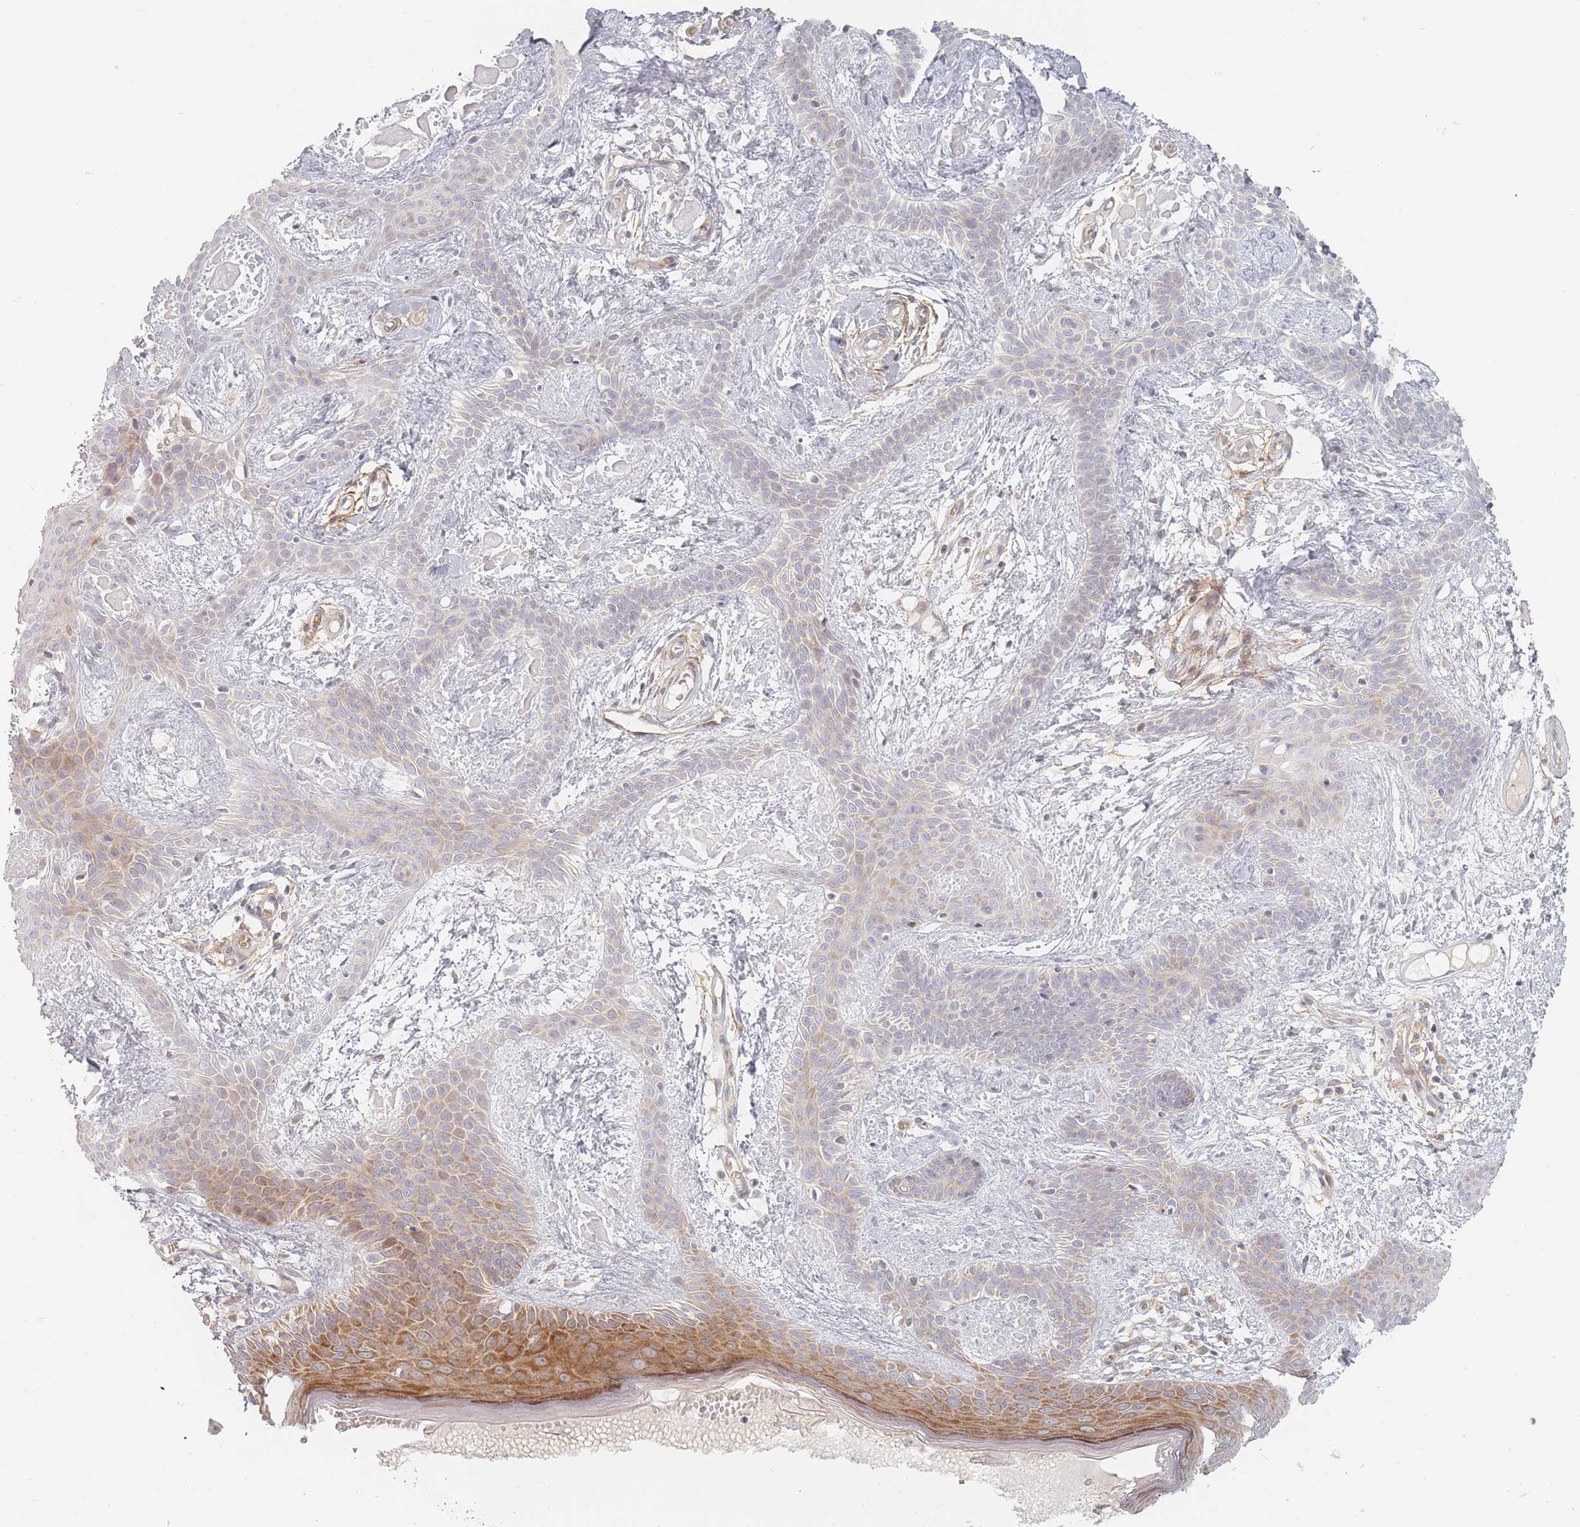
{"staining": {"intensity": "moderate", "quantity": "<25%", "location": "cytoplasmic/membranous"}, "tissue": "skin cancer", "cell_type": "Tumor cells", "image_type": "cancer", "snomed": [{"axis": "morphology", "description": "Basal cell carcinoma"}, {"axis": "topography", "description": "Skin"}], "caption": "IHC (DAB (3,3'-diaminobenzidine)) staining of skin cancer shows moderate cytoplasmic/membranous protein staining in about <25% of tumor cells.", "gene": "ZKSCAN7", "patient": {"sex": "male", "age": 78}}